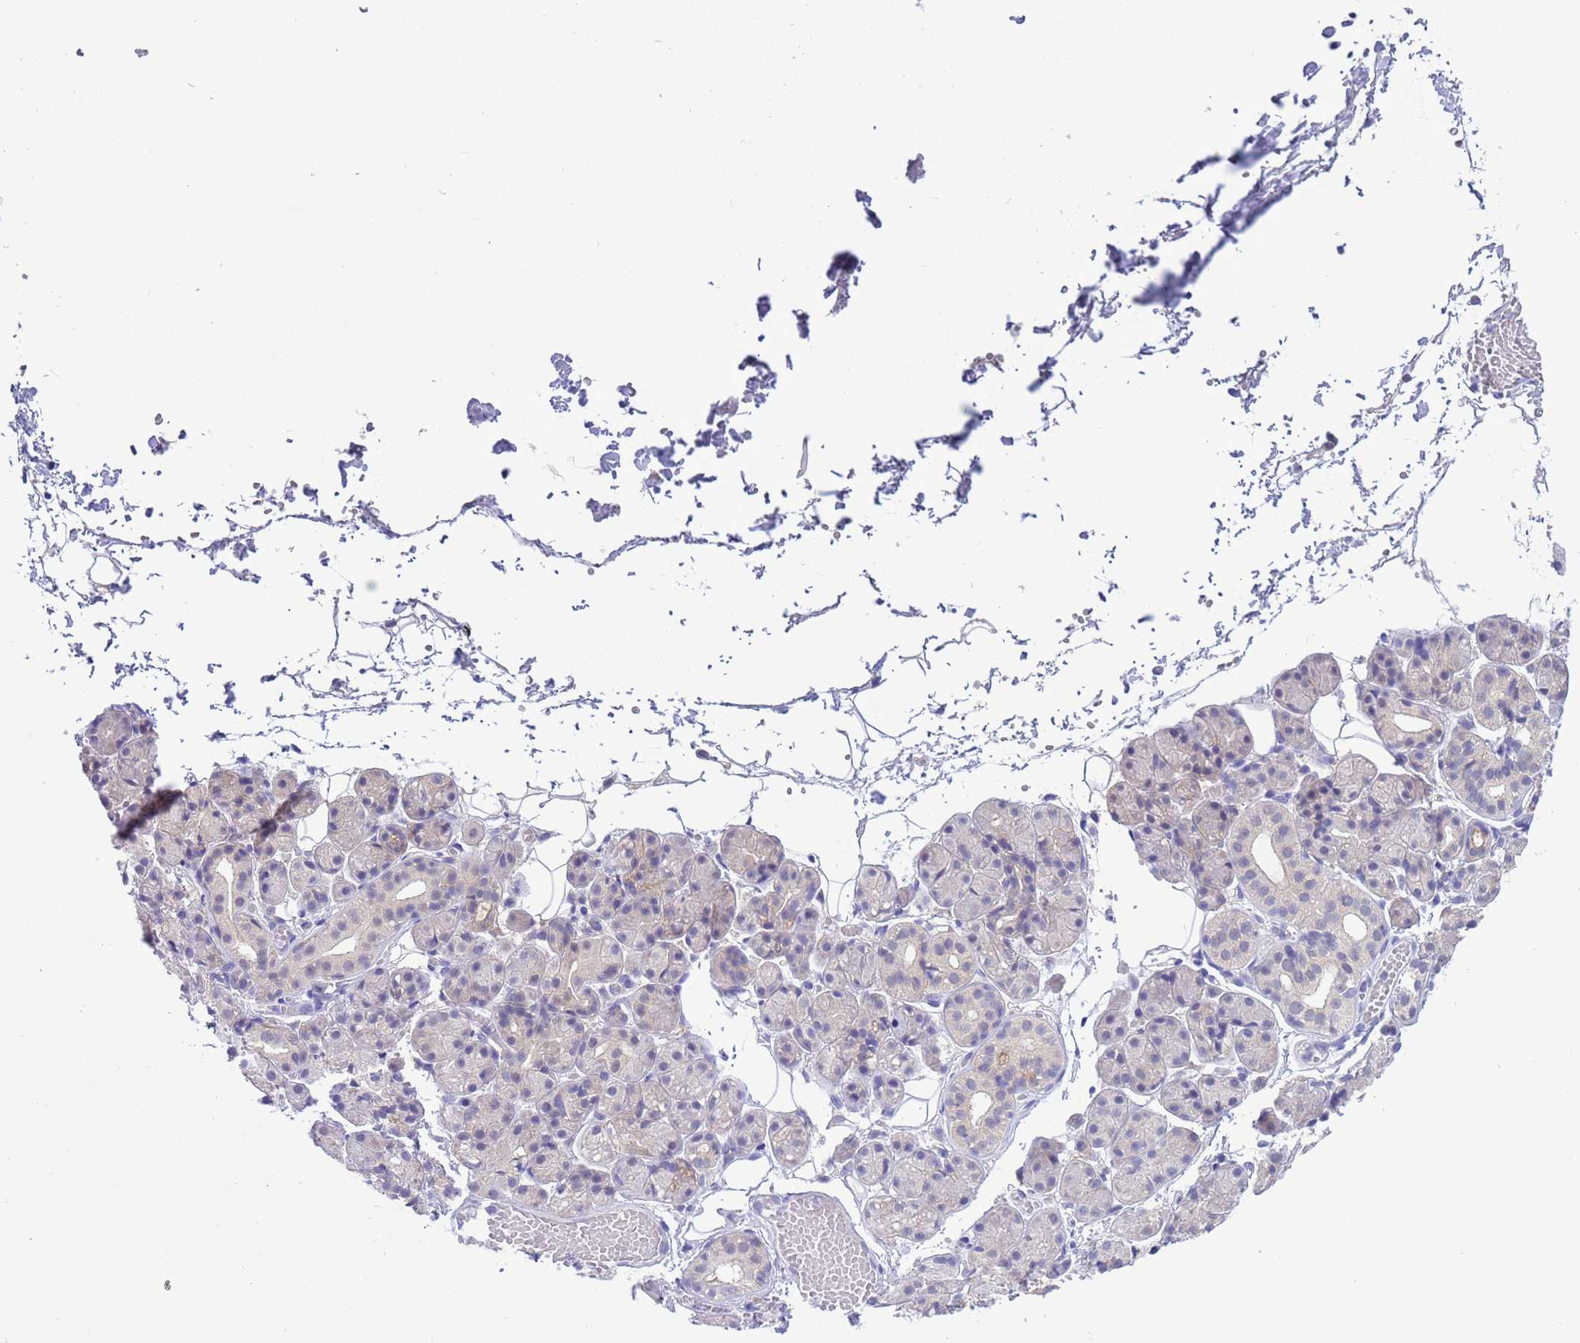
{"staining": {"intensity": "negative", "quantity": "none", "location": "none"}, "tissue": "salivary gland", "cell_type": "Glandular cells", "image_type": "normal", "snomed": [{"axis": "morphology", "description": "Normal tissue, NOS"}, {"axis": "topography", "description": "Salivary gland"}], "caption": "Protein analysis of normal salivary gland shows no significant expression in glandular cells. Brightfield microscopy of IHC stained with DAB (3,3'-diaminobenzidine) (brown) and hematoxylin (blue), captured at high magnification.", "gene": "ZNF461", "patient": {"sex": "male", "age": 63}}